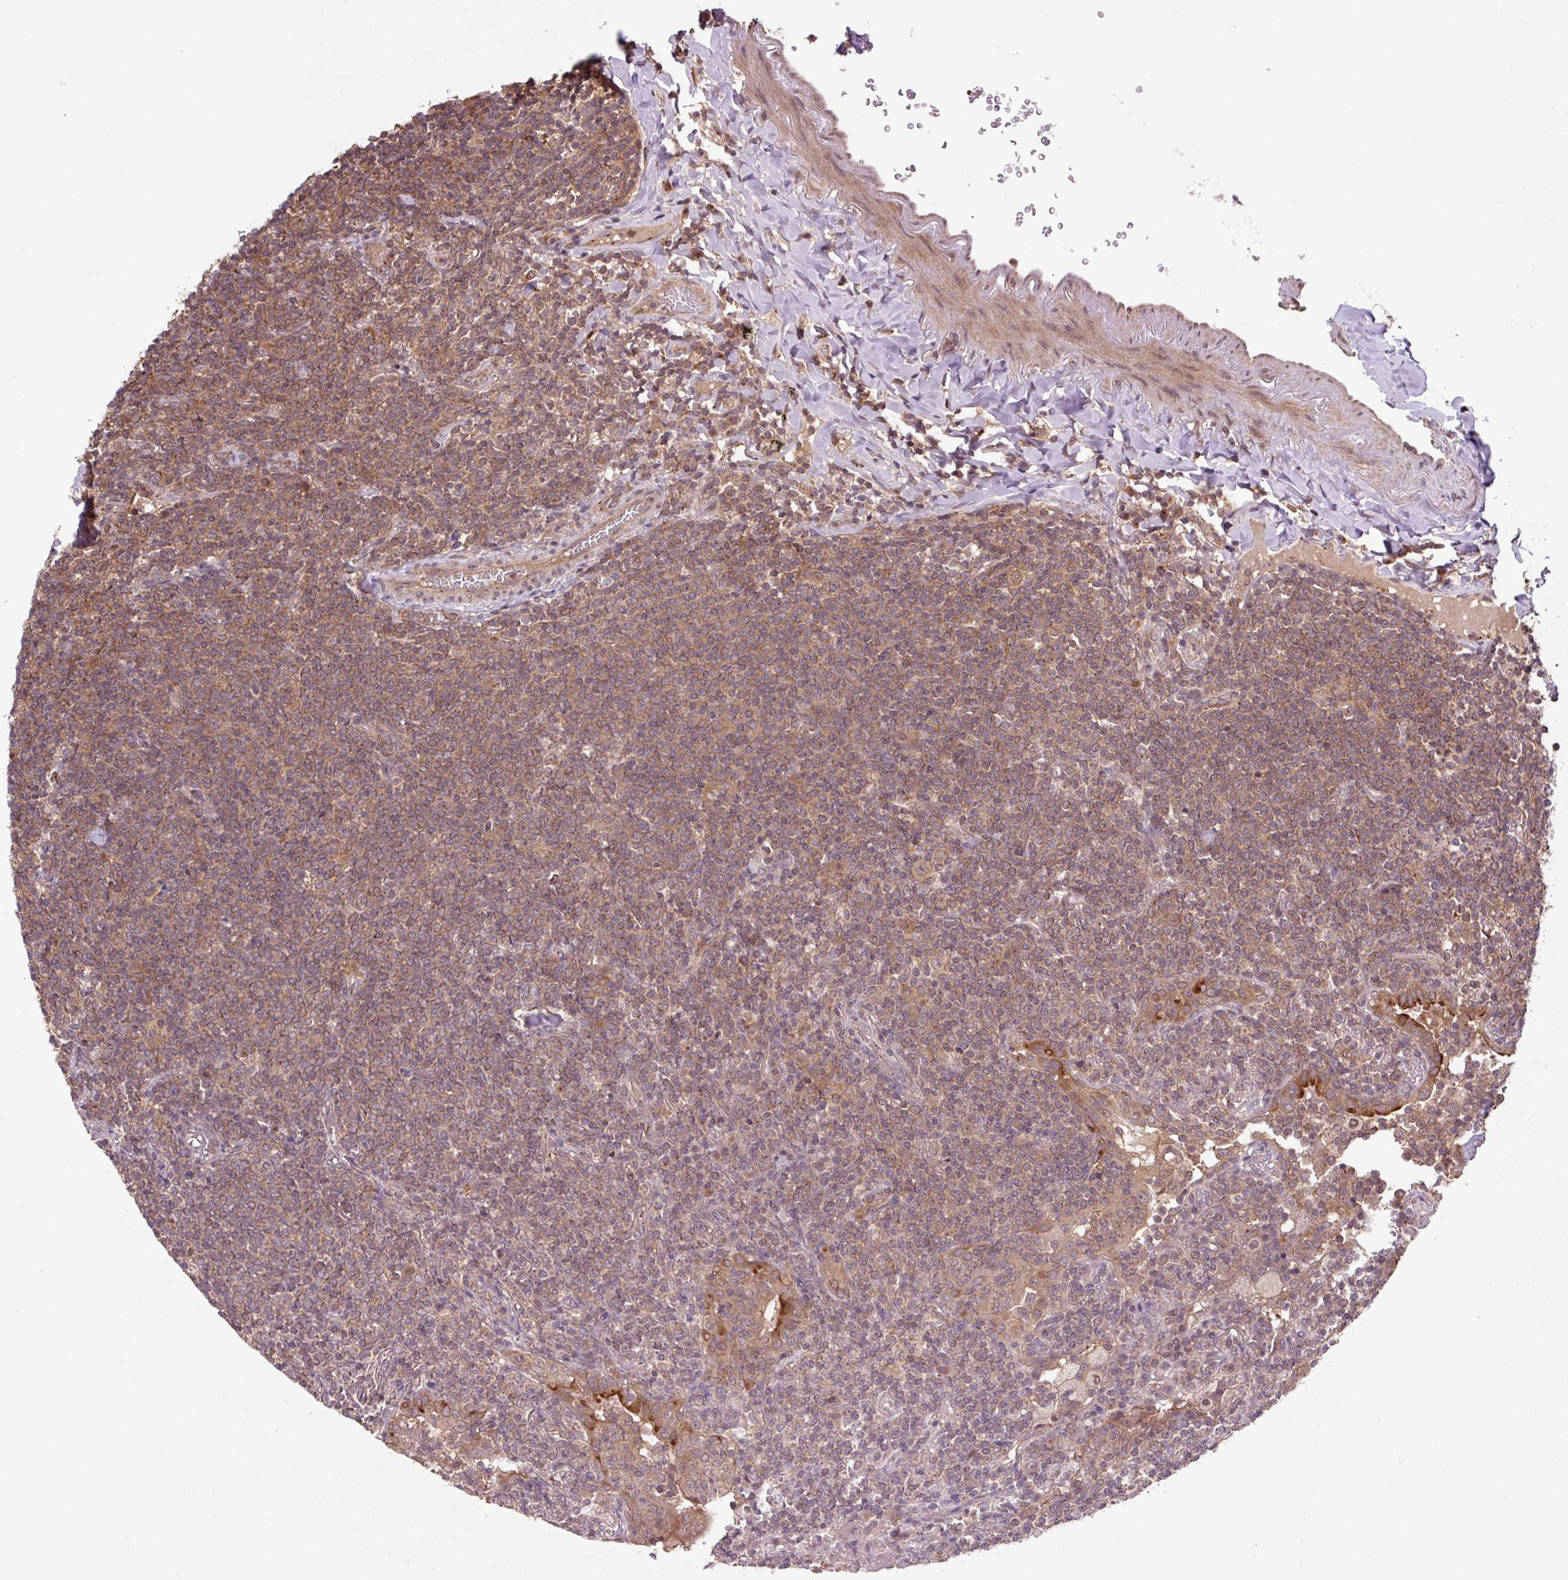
{"staining": {"intensity": "moderate", "quantity": "25%-75%", "location": "cytoplasmic/membranous"}, "tissue": "lymphoma", "cell_type": "Tumor cells", "image_type": "cancer", "snomed": [{"axis": "morphology", "description": "Malignant lymphoma, non-Hodgkin's type, Low grade"}, {"axis": "topography", "description": "Lung"}], "caption": "Low-grade malignant lymphoma, non-Hodgkin's type tissue demonstrates moderate cytoplasmic/membranous positivity in about 25%-75% of tumor cells, visualized by immunohistochemistry.", "gene": "MMS19", "patient": {"sex": "female", "age": 71}}